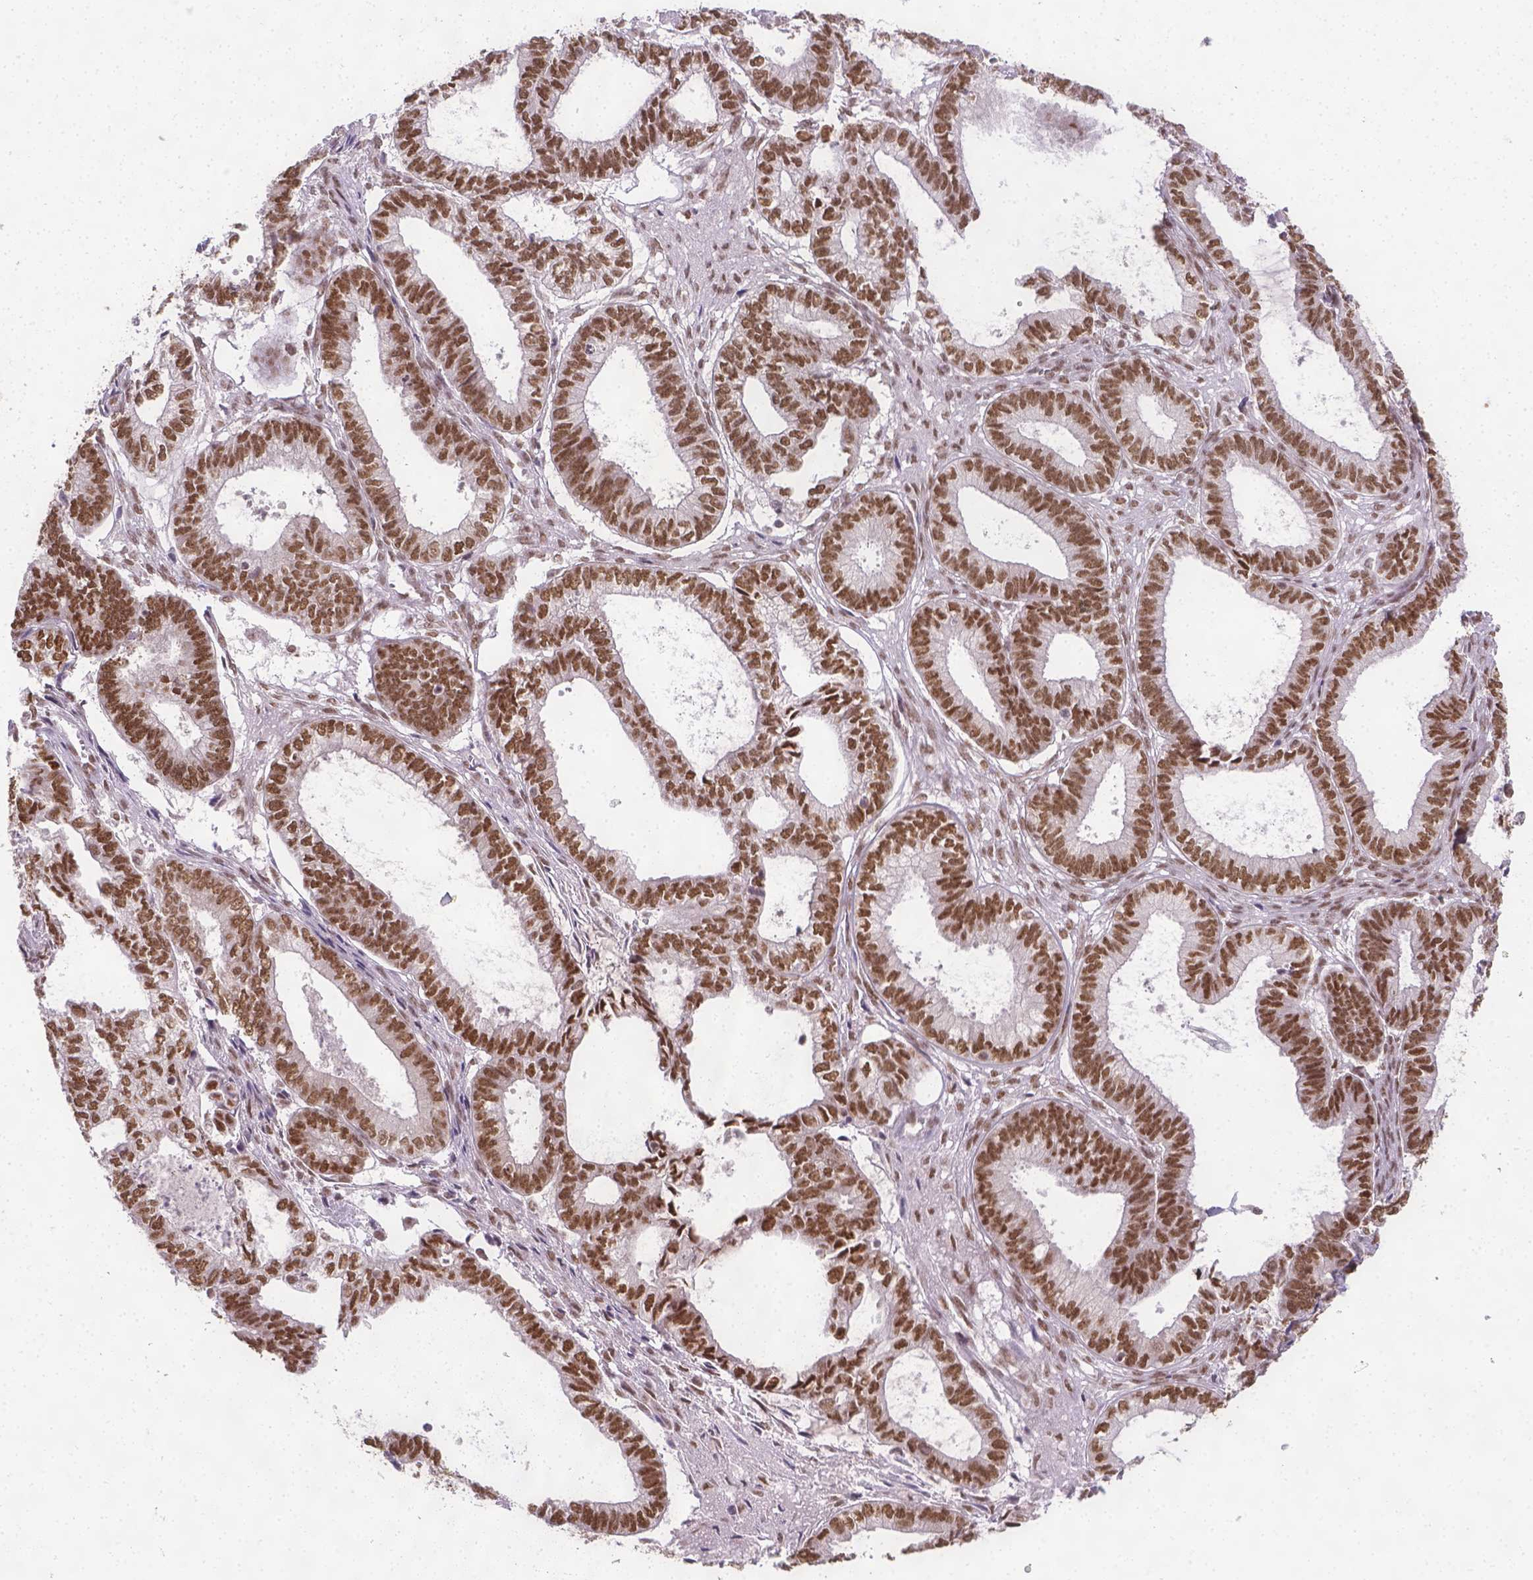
{"staining": {"intensity": "moderate", "quantity": ">75%", "location": "nuclear"}, "tissue": "ovarian cancer", "cell_type": "Tumor cells", "image_type": "cancer", "snomed": [{"axis": "morphology", "description": "Carcinoma, endometroid"}, {"axis": "topography", "description": "Ovary"}], "caption": "The image demonstrates staining of ovarian cancer (endometroid carcinoma), revealing moderate nuclear protein expression (brown color) within tumor cells.", "gene": "FANCE", "patient": {"sex": "female", "age": 64}}